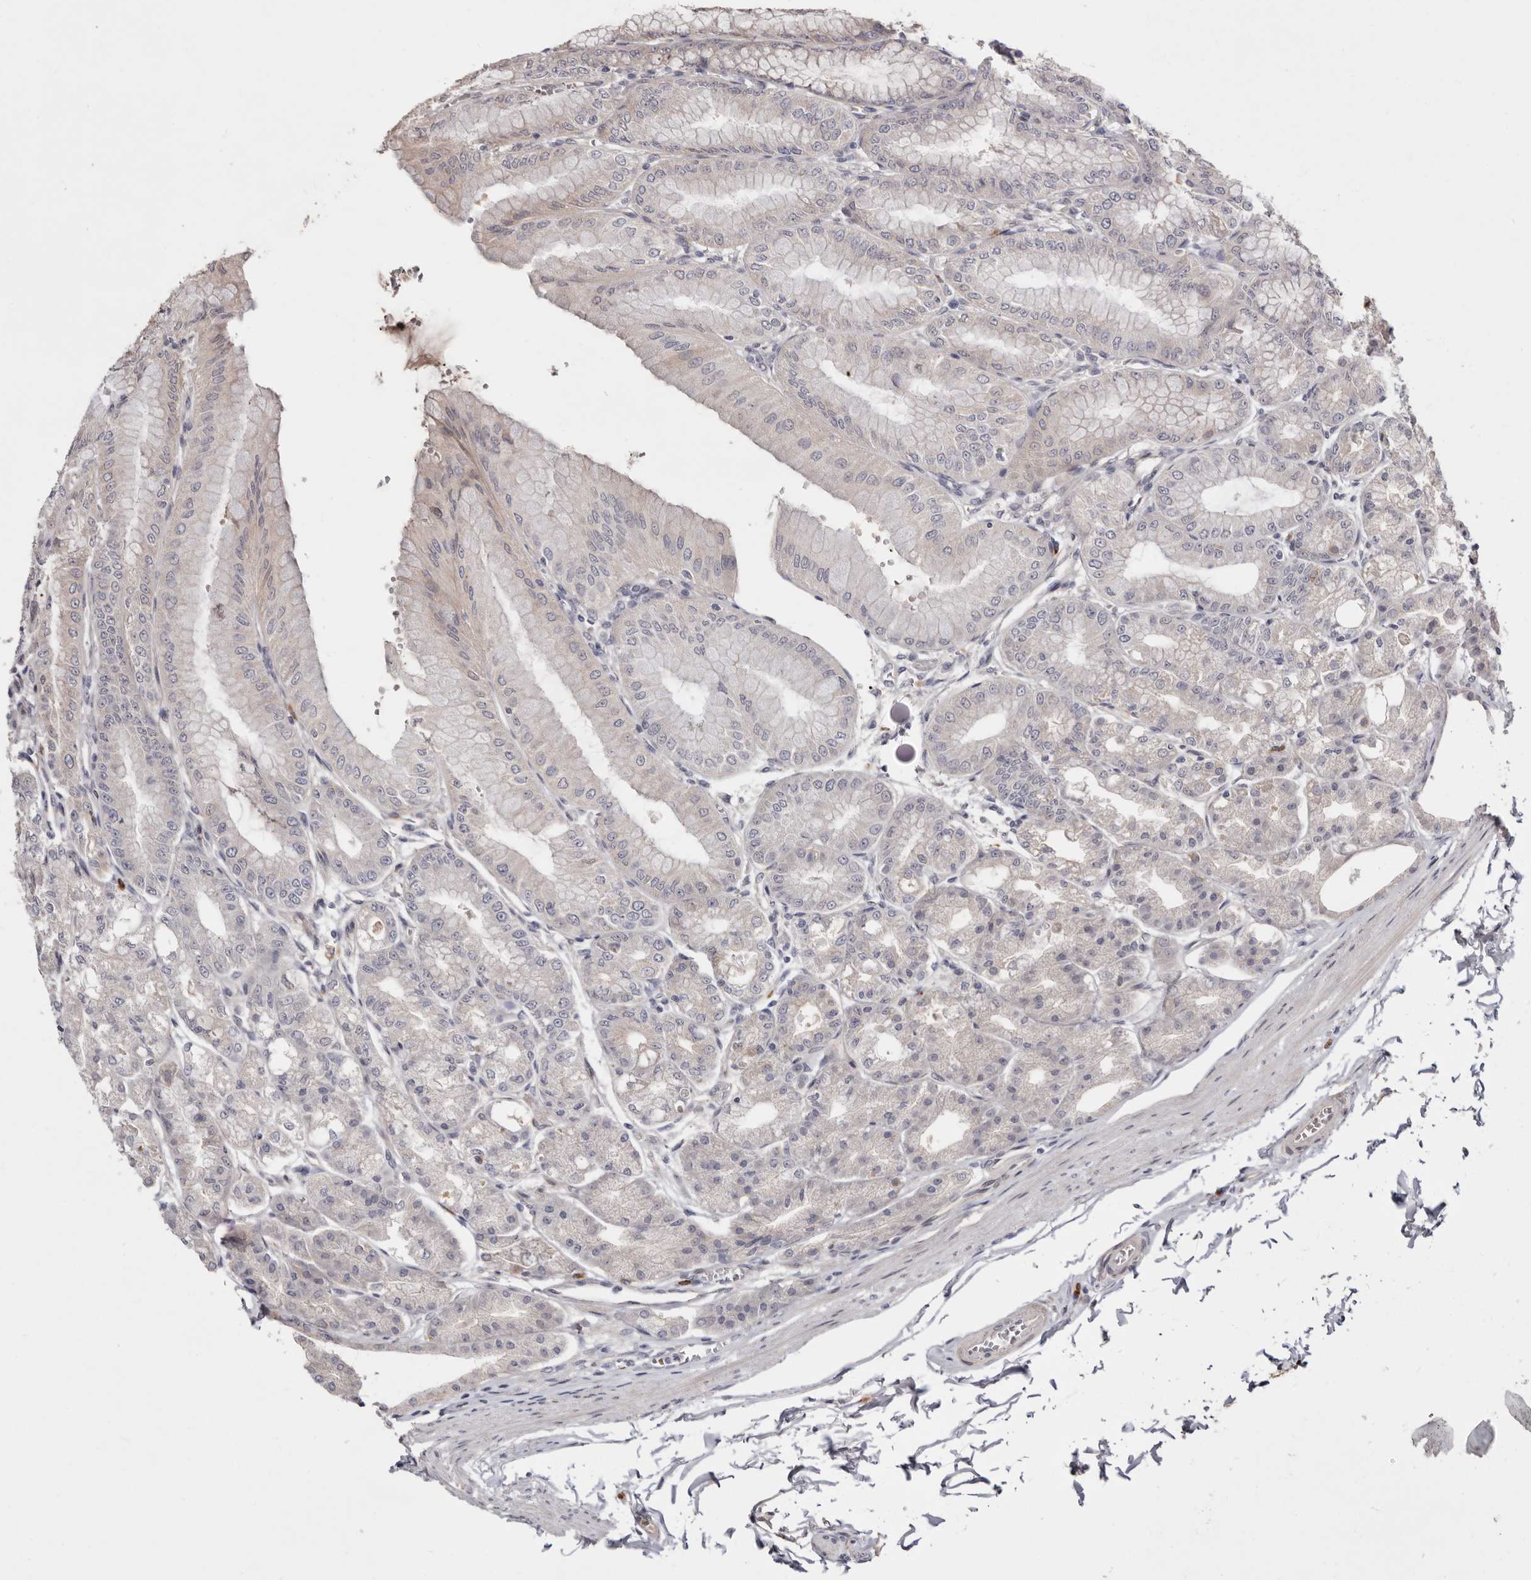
{"staining": {"intensity": "negative", "quantity": "none", "location": "none"}, "tissue": "stomach", "cell_type": "Glandular cells", "image_type": "normal", "snomed": [{"axis": "morphology", "description": "Normal tissue, NOS"}, {"axis": "topography", "description": "Stomach, lower"}], "caption": "Immunohistochemistry image of normal human stomach stained for a protein (brown), which demonstrates no positivity in glandular cells.", "gene": "USH1C", "patient": {"sex": "male", "age": 71}}